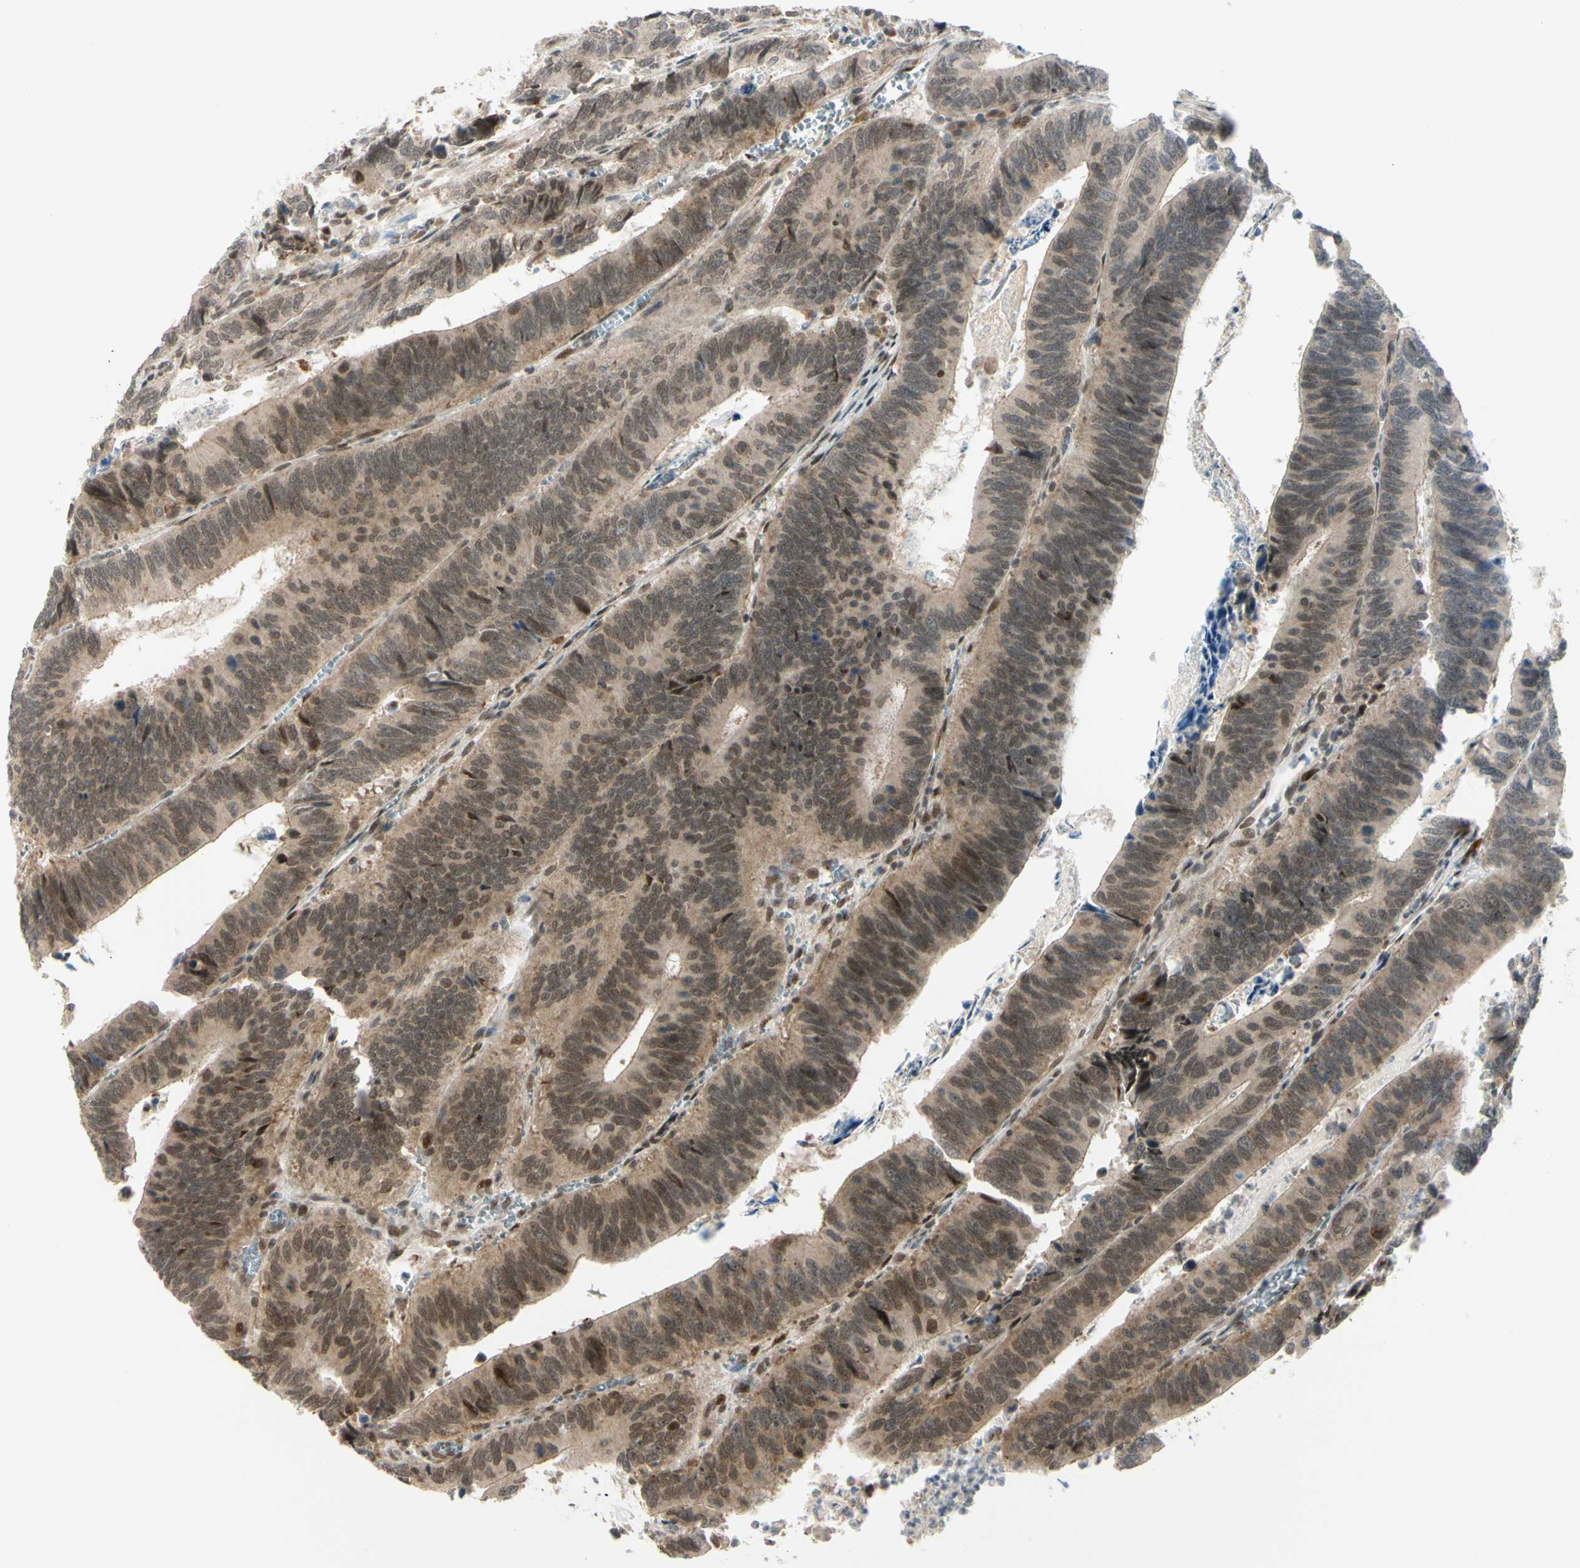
{"staining": {"intensity": "weak", "quantity": ">75%", "location": "cytoplasmic/membranous"}, "tissue": "colorectal cancer", "cell_type": "Tumor cells", "image_type": "cancer", "snomed": [{"axis": "morphology", "description": "Adenocarcinoma, NOS"}, {"axis": "topography", "description": "Colon"}], "caption": "Colorectal adenocarcinoma stained with immunohistochemistry (IHC) displays weak cytoplasmic/membranous staining in approximately >75% of tumor cells.", "gene": "BRMS1", "patient": {"sex": "male", "age": 72}}